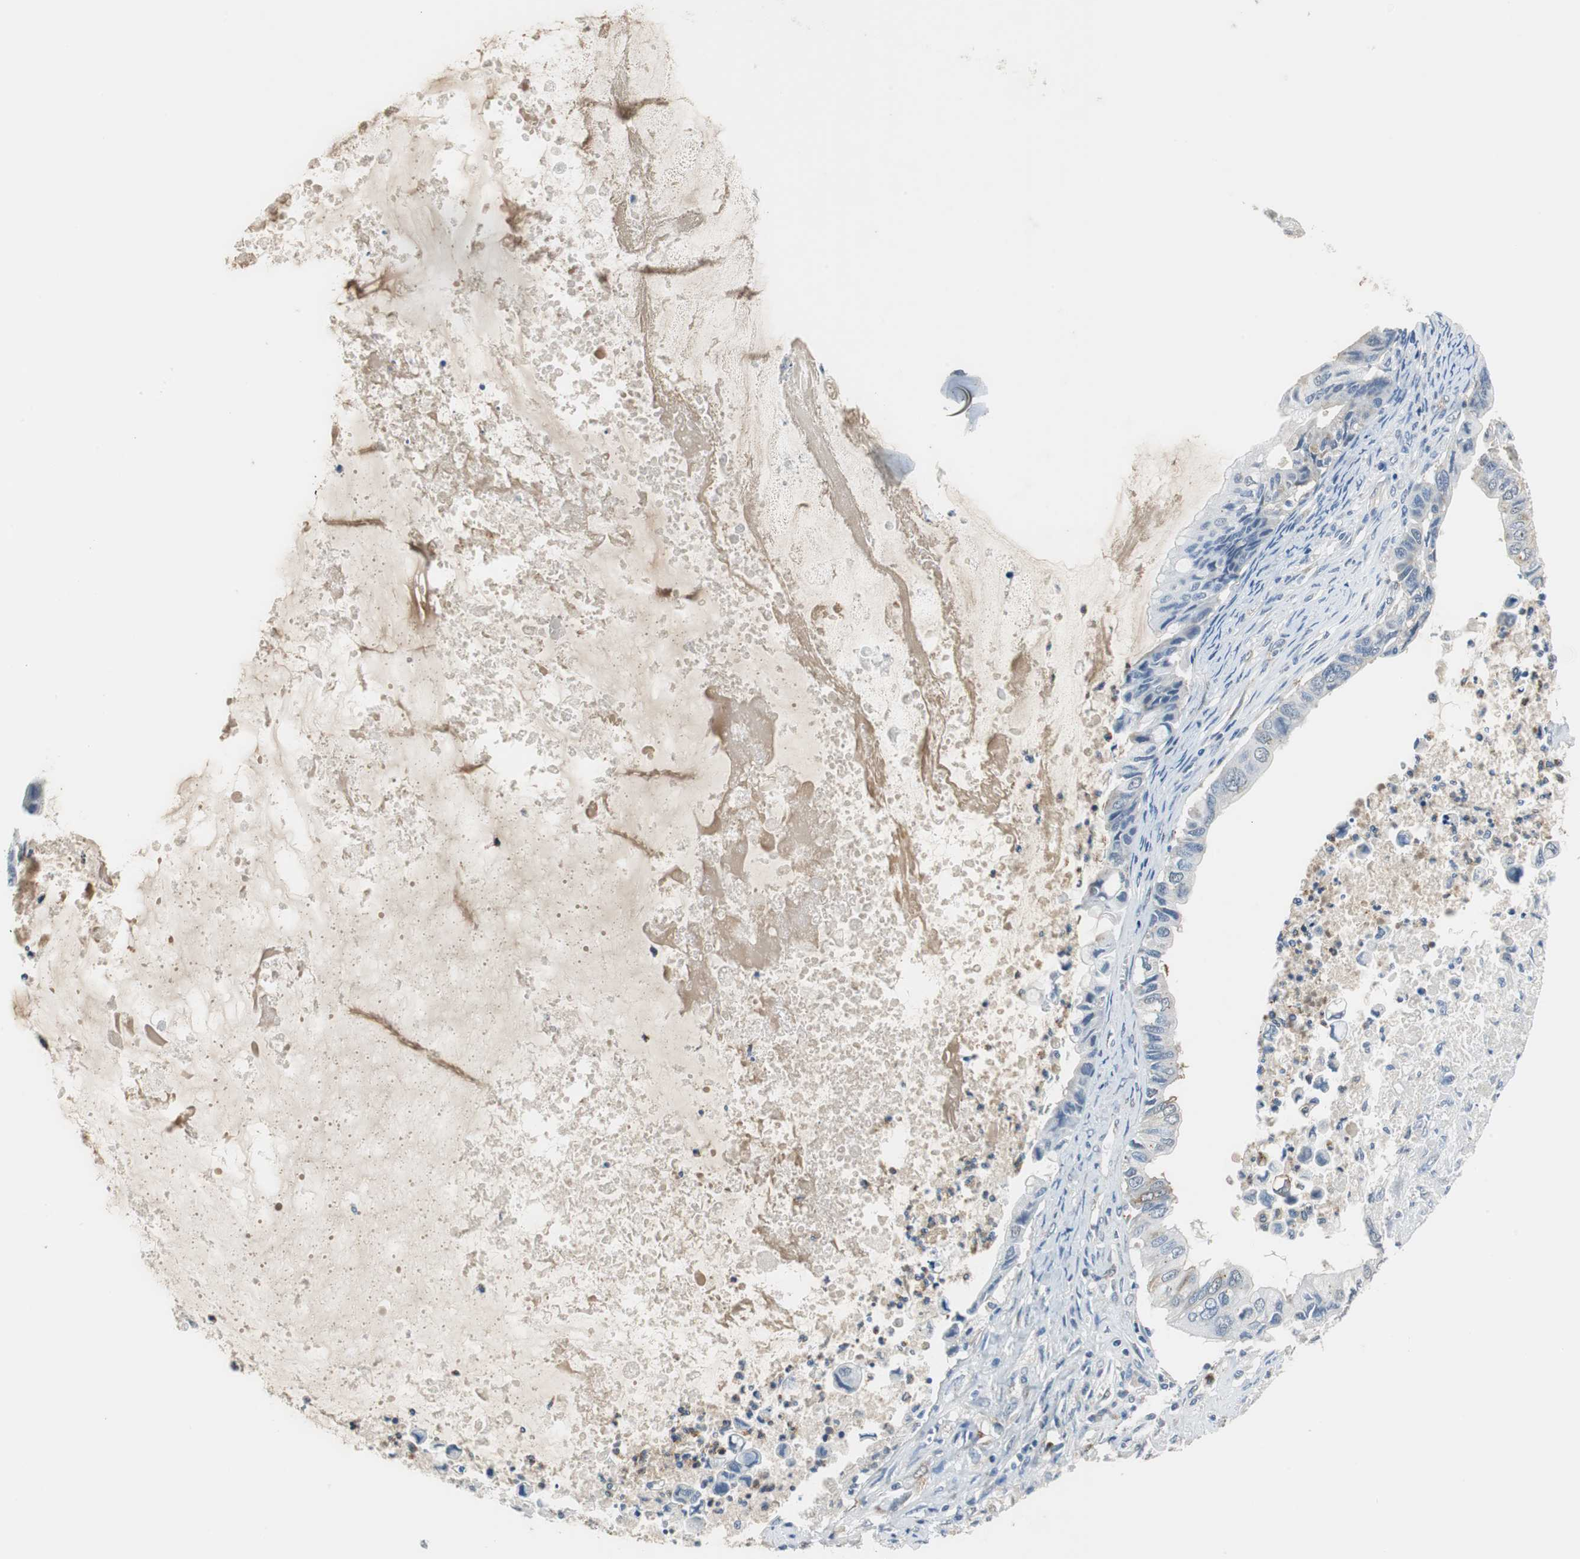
{"staining": {"intensity": "weak", "quantity": "<25%", "location": "cytoplasmic/membranous"}, "tissue": "ovarian cancer", "cell_type": "Tumor cells", "image_type": "cancer", "snomed": [{"axis": "morphology", "description": "Cystadenocarcinoma, mucinous, NOS"}, {"axis": "topography", "description": "Ovary"}], "caption": "Tumor cells are negative for protein expression in human ovarian cancer (mucinous cystadenocarcinoma).", "gene": "CNOT3", "patient": {"sex": "female", "age": 80}}